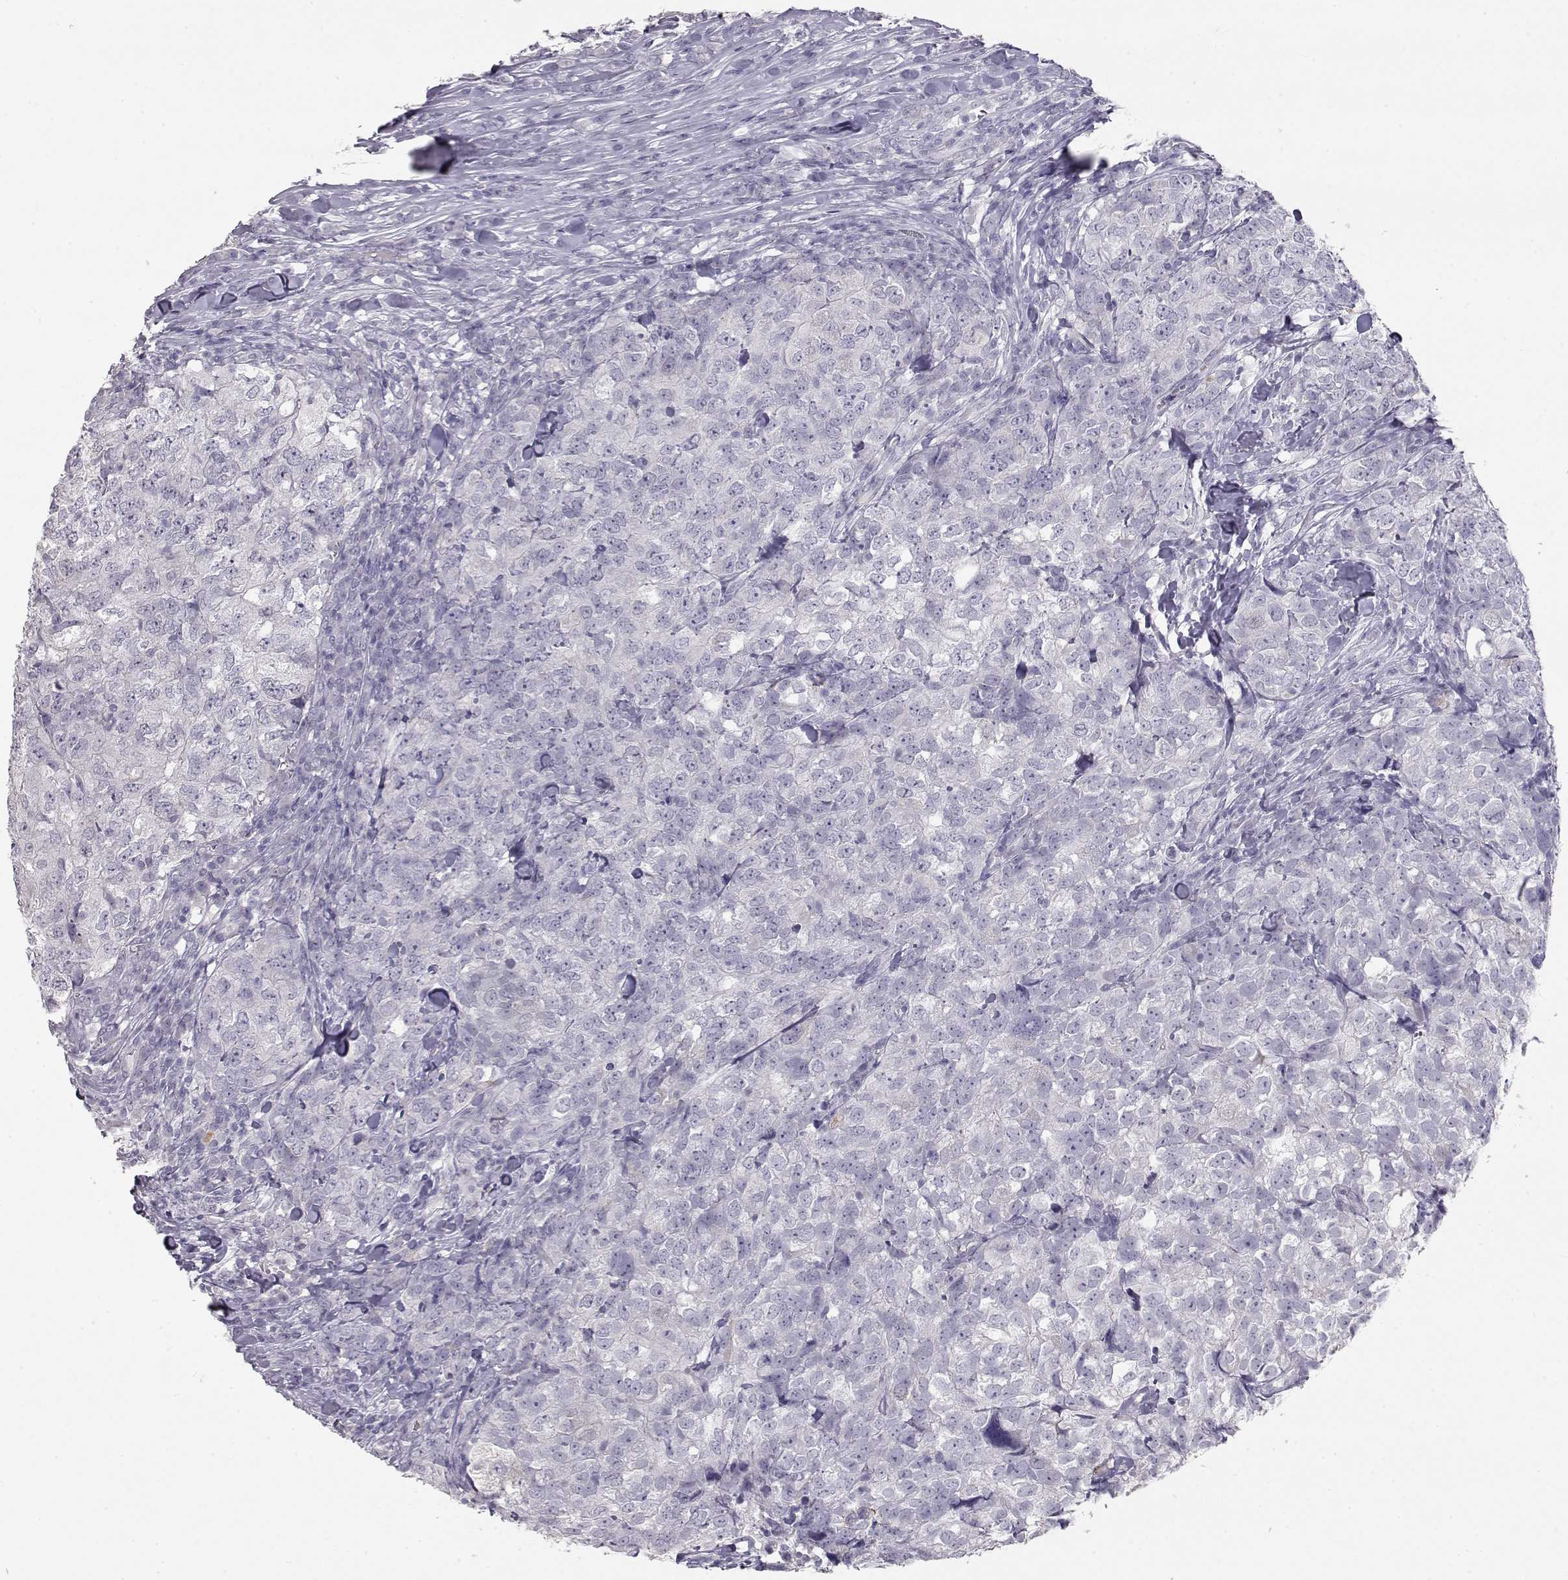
{"staining": {"intensity": "negative", "quantity": "none", "location": "none"}, "tissue": "breast cancer", "cell_type": "Tumor cells", "image_type": "cancer", "snomed": [{"axis": "morphology", "description": "Duct carcinoma"}, {"axis": "topography", "description": "Breast"}], "caption": "Tumor cells show no significant staining in breast cancer.", "gene": "LAMB3", "patient": {"sex": "female", "age": 30}}